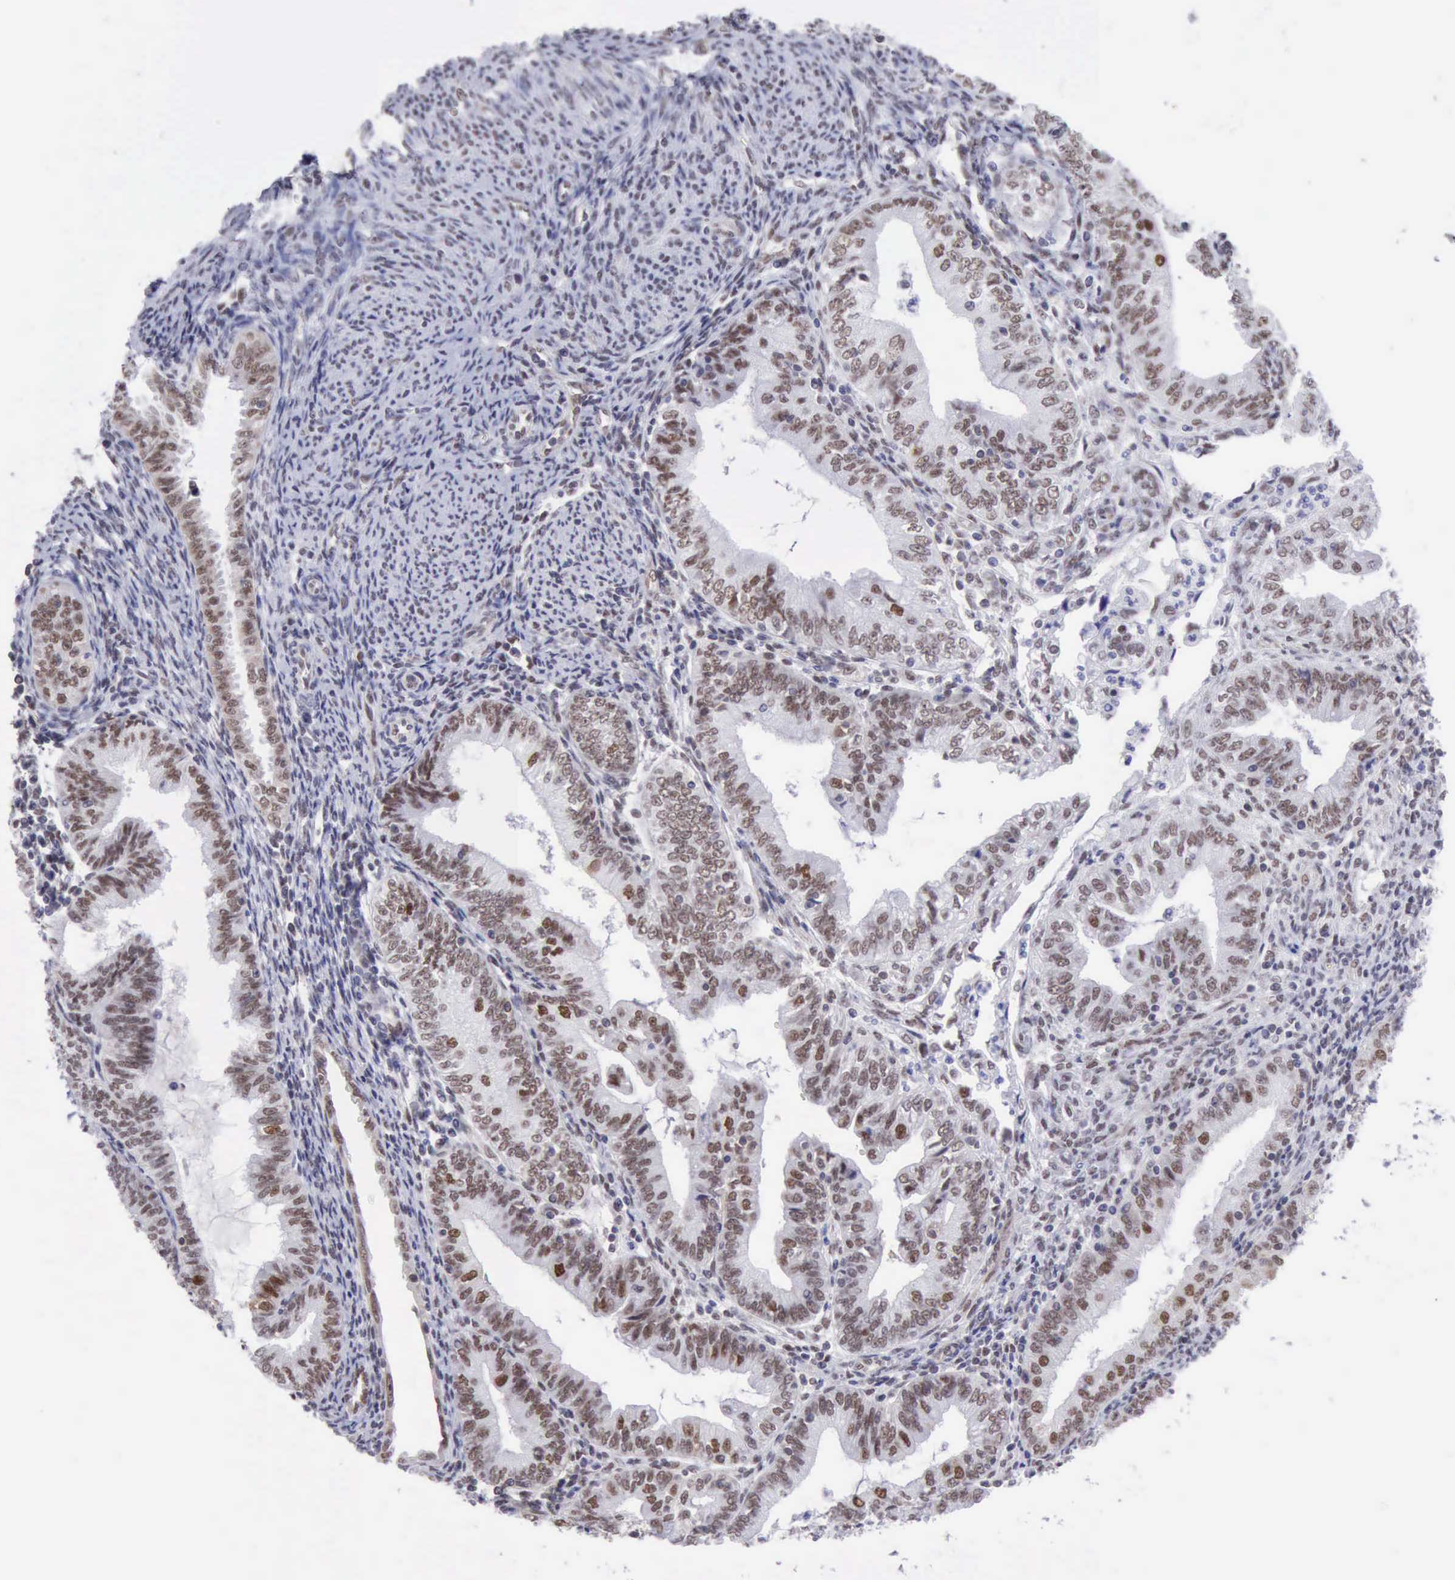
{"staining": {"intensity": "weak", "quantity": ">75%", "location": "nuclear"}, "tissue": "endometrial cancer", "cell_type": "Tumor cells", "image_type": "cancer", "snomed": [{"axis": "morphology", "description": "Adenocarcinoma, NOS"}, {"axis": "topography", "description": "Endometrium"}], "caption": "Protein staining exhibits weak nuclear positivity in approximately >75% of tumor cells in endometrial cancer (adenocarcinoma).", "gene": "ERCC4", "patient": {"sex": "female", "age": 55}}